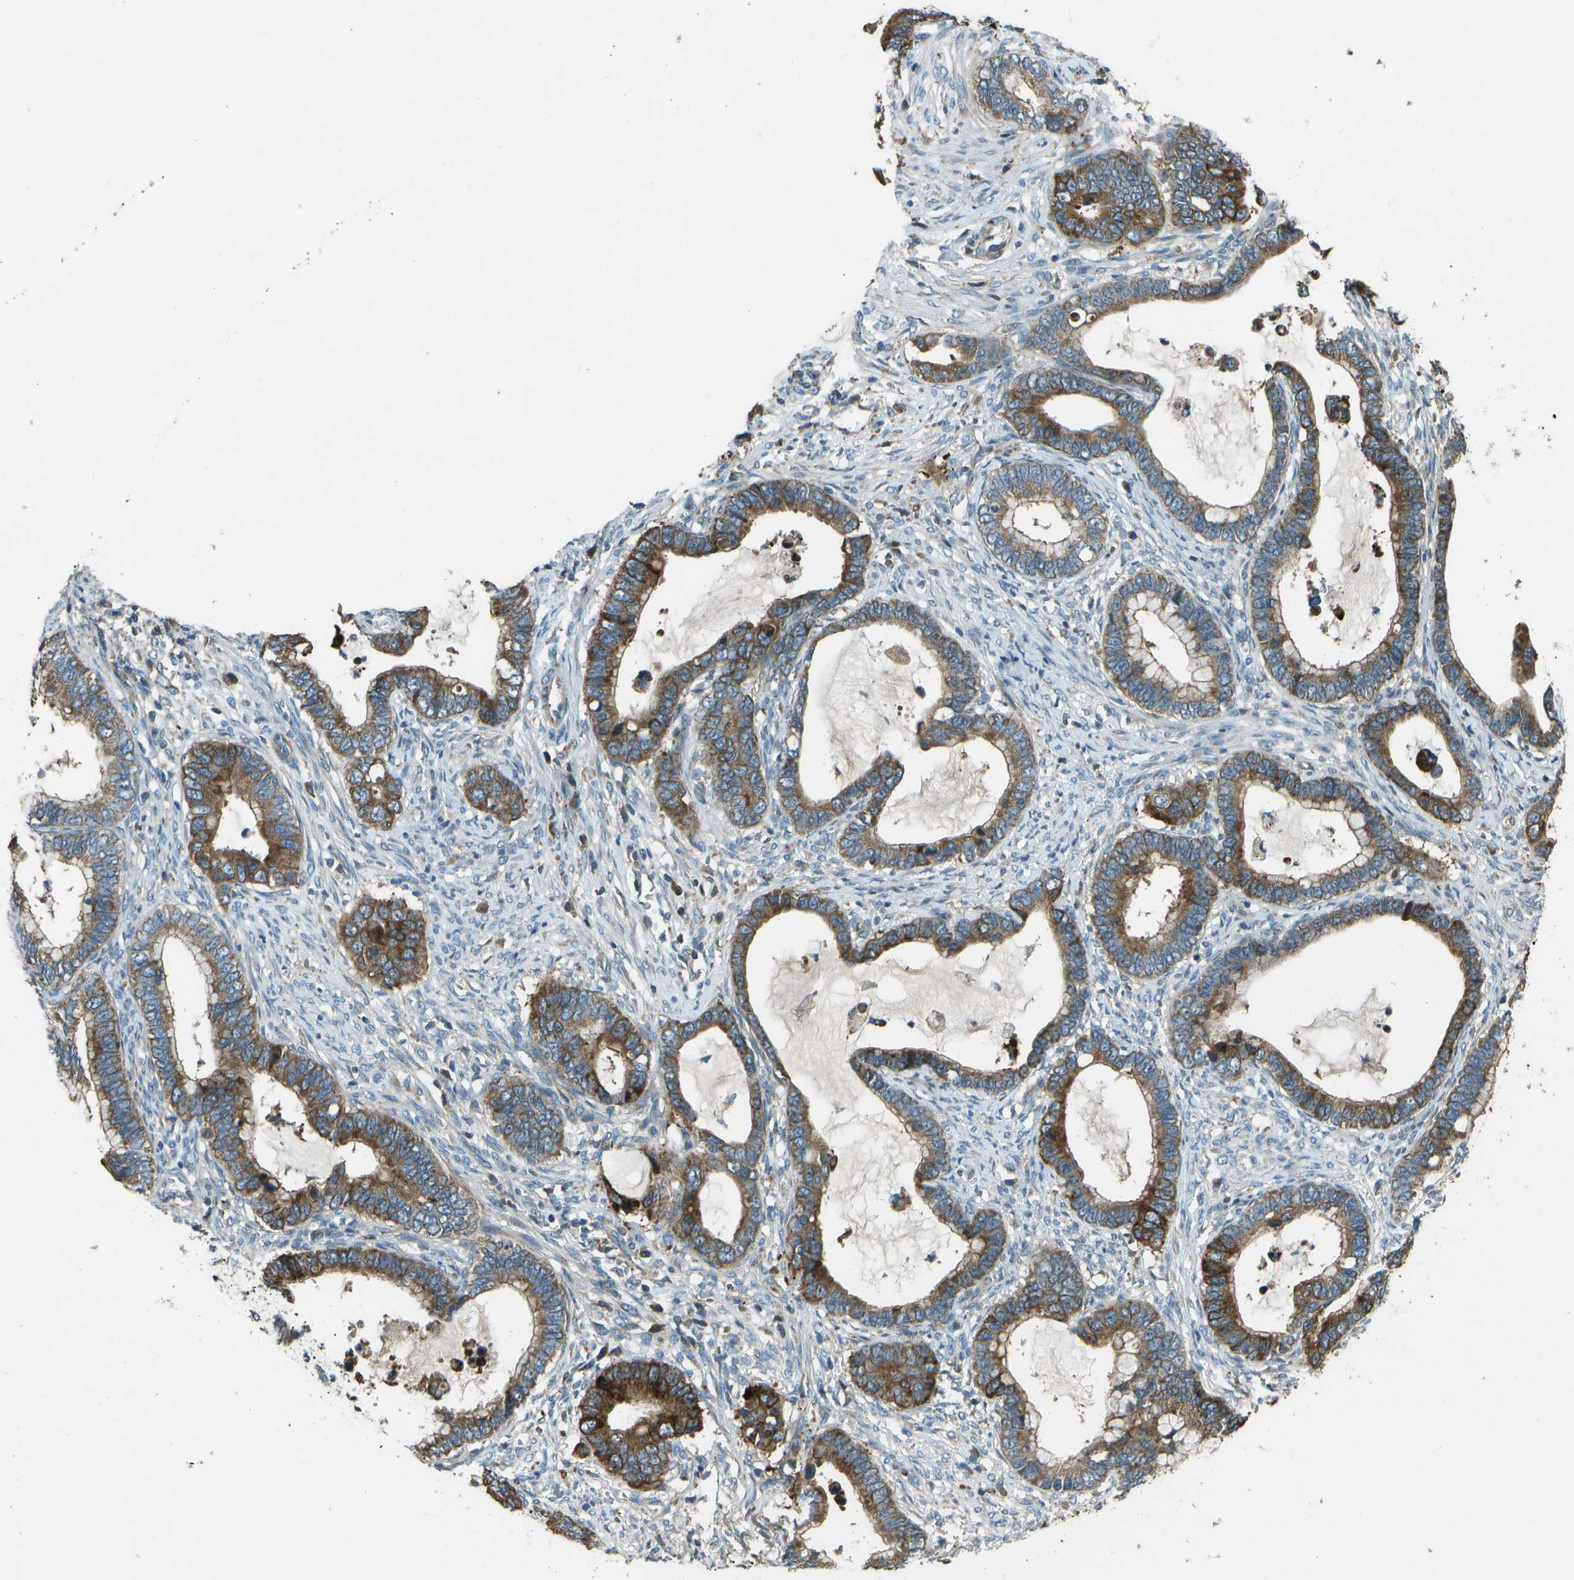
{"staining": {"intensity": "moderate", "quantity": ">75%", "location": "cytoplasmic/membranous"}, "tissue": "cervical cancer", "cell_type": "Tumor cells", "image_type": "cancer", "snomed": [{"axis": "morphology", "description": "Adenocarcinoma, NOS"}, {"axis": "topography", "description": "Cervix"}], "caption": "Tumor cells reveal medium levels of moderate cytoplasmic/membranous expression in approximately >75% of cells in cervical cancer (adenocarcinoma).", "gene": "PXYLP1", "patient": {"sex": "female", "age": 44}}